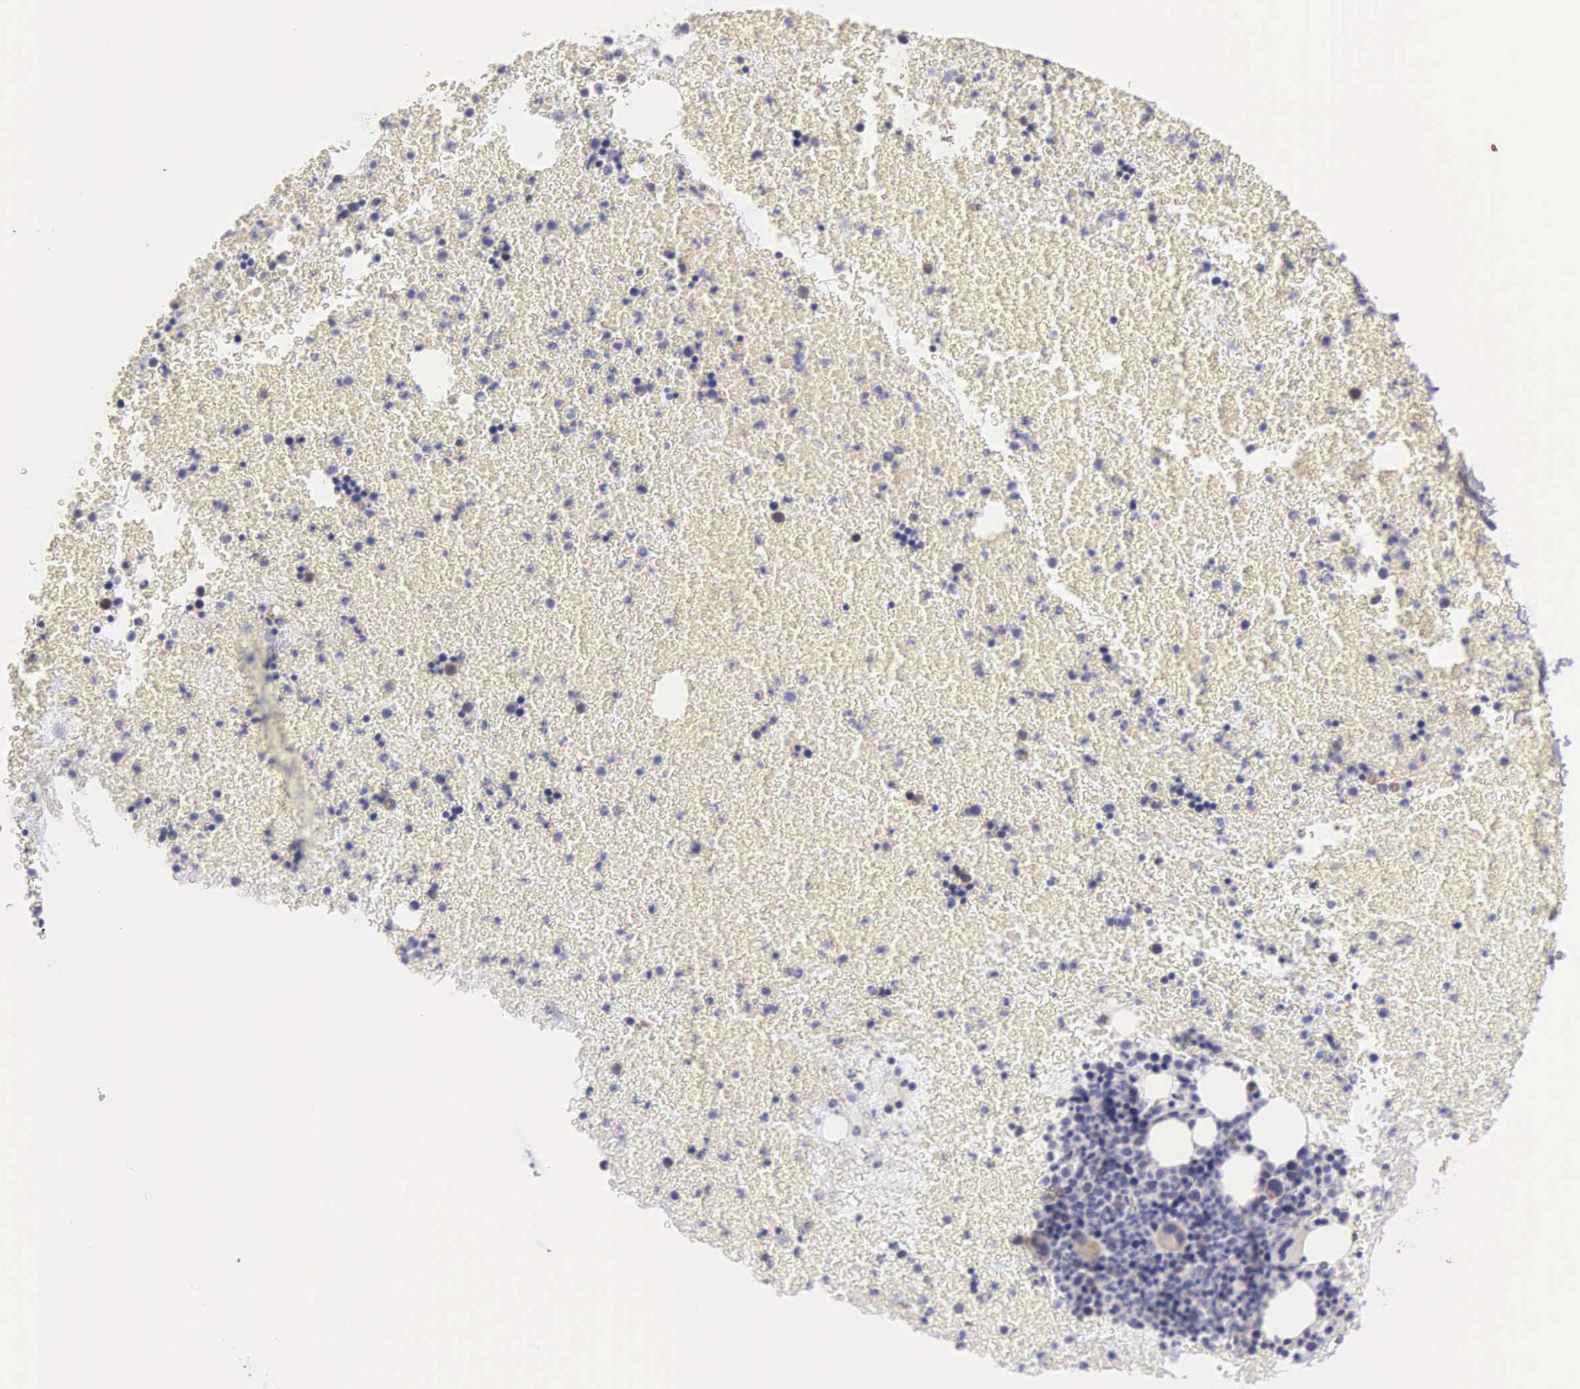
{"staining": {"intensity": "weak", "quantity": "<25%", "location": "cytoplasmic/membranous"}, "tissue": "bone marrow", "cell_type": "Hematopoietic cells", "image_type": "normal", "snomed": [{"axis": "morphology", "description": "Normal tissue, NOS"}, {"axis": "topography", "description": "Bone marrow"}], "caption": "A micrograph of human bone marrow is negative for staining in hematopoietic cells. The staining was performed using DAB to visualize the protein expression in brown, while the nuclei were stained in blue with hematoxylin (Magnification: 20x).", "gene": "PIR", "patient": {"sex": "female", "age": 53}}